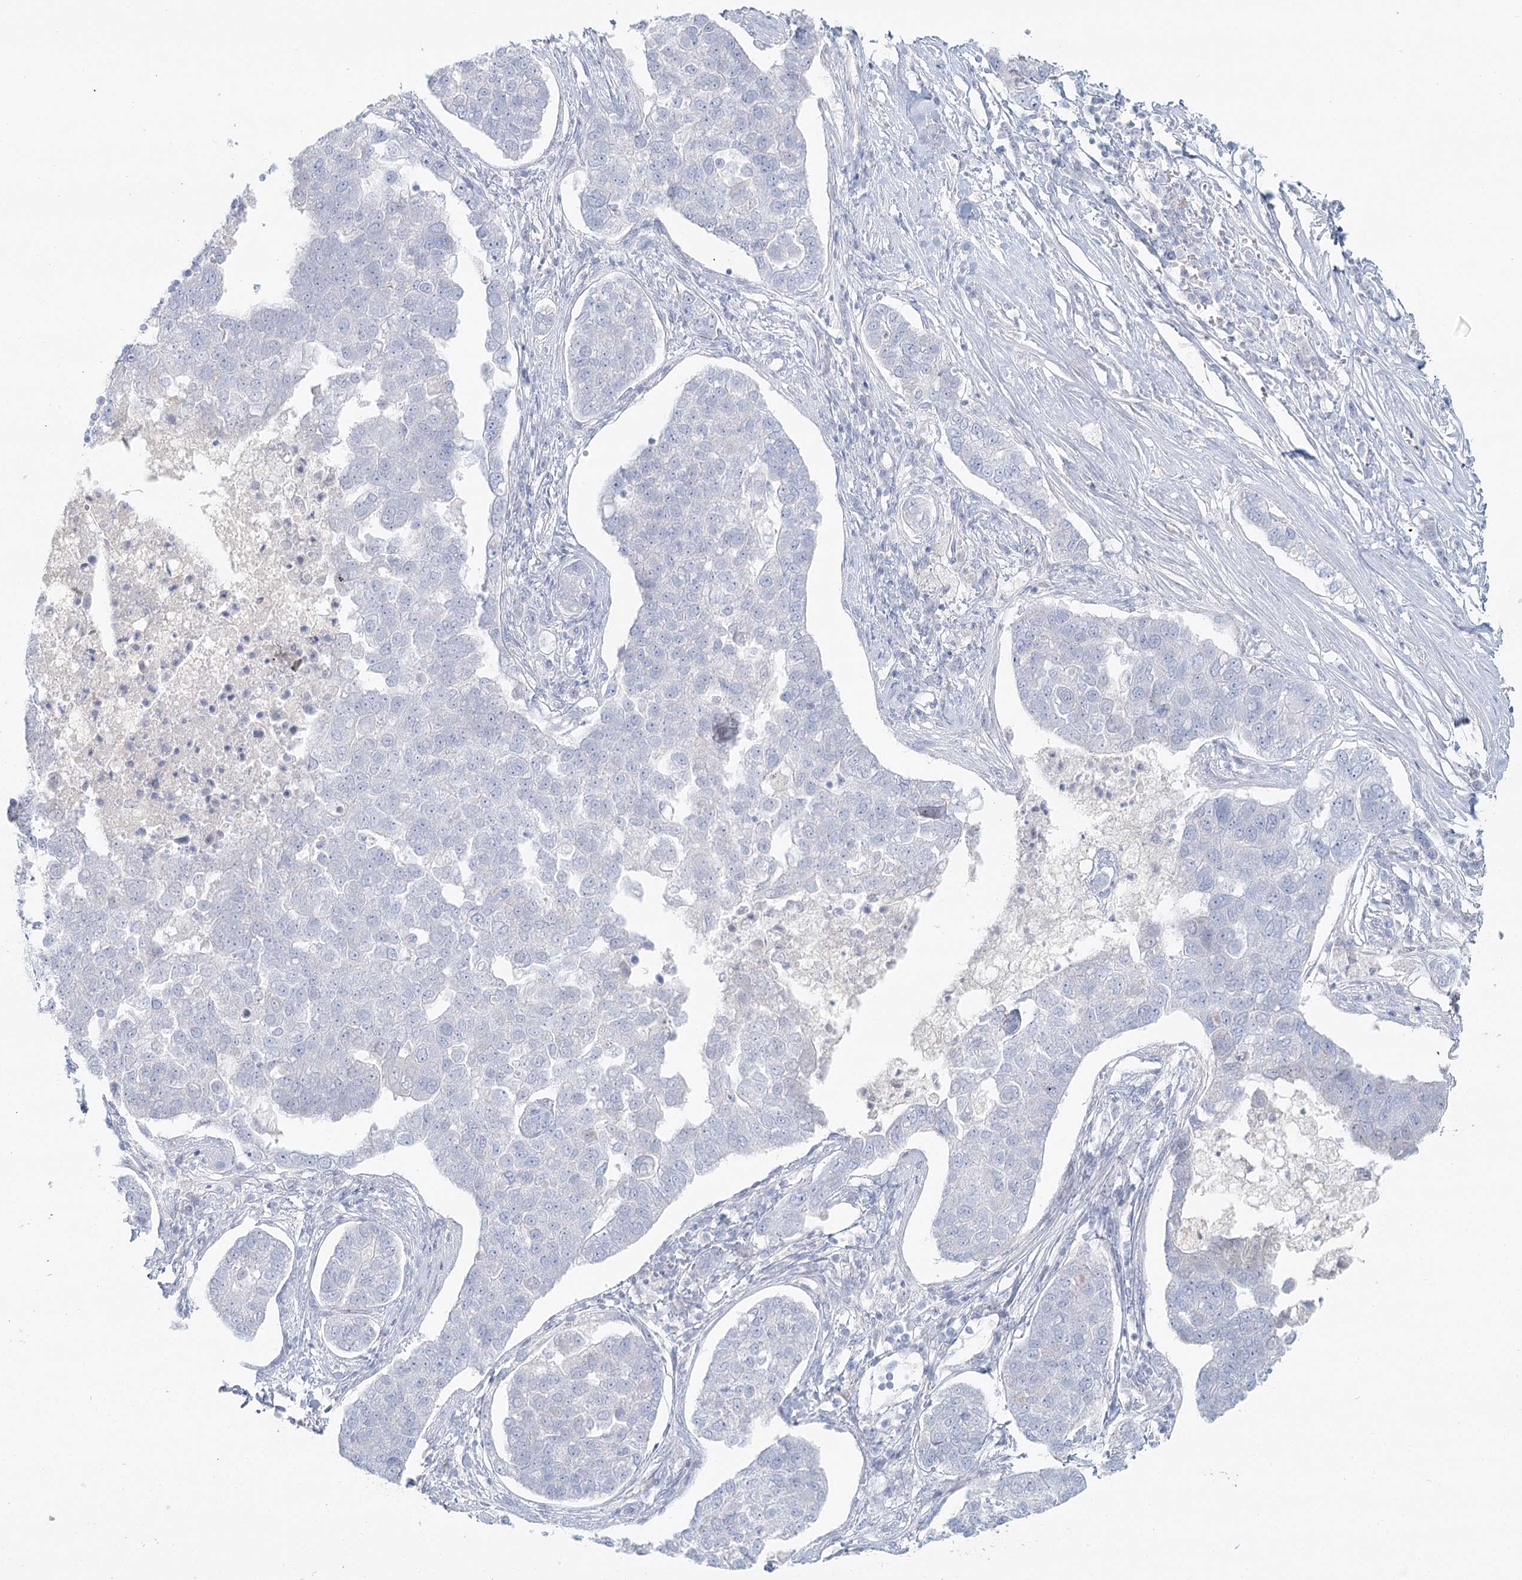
{"staining": {"intensity": "negative", "quantity": "none", "location": "none"}, "tissue": "pancreatic cancer", "cell_type": "Tumor cells", "image_type": "cancer", "snomed": [{"axis": "morphology", "description": "Adenocarcinoma, NOS"}, {"axis": "topography", "description": "Pancreas"}], "caption": "Photomicrograph shows no significant protein positivity in tumor cells of pancreatic adenocarcinoma. The staining is performed using DAB (3,3'-diaminobenzidine) brown chromogen with nuclei counter-stained in using hematoxylin.", "gene": "DMGDH", "patient": {"sex": "female", "age": 61}}